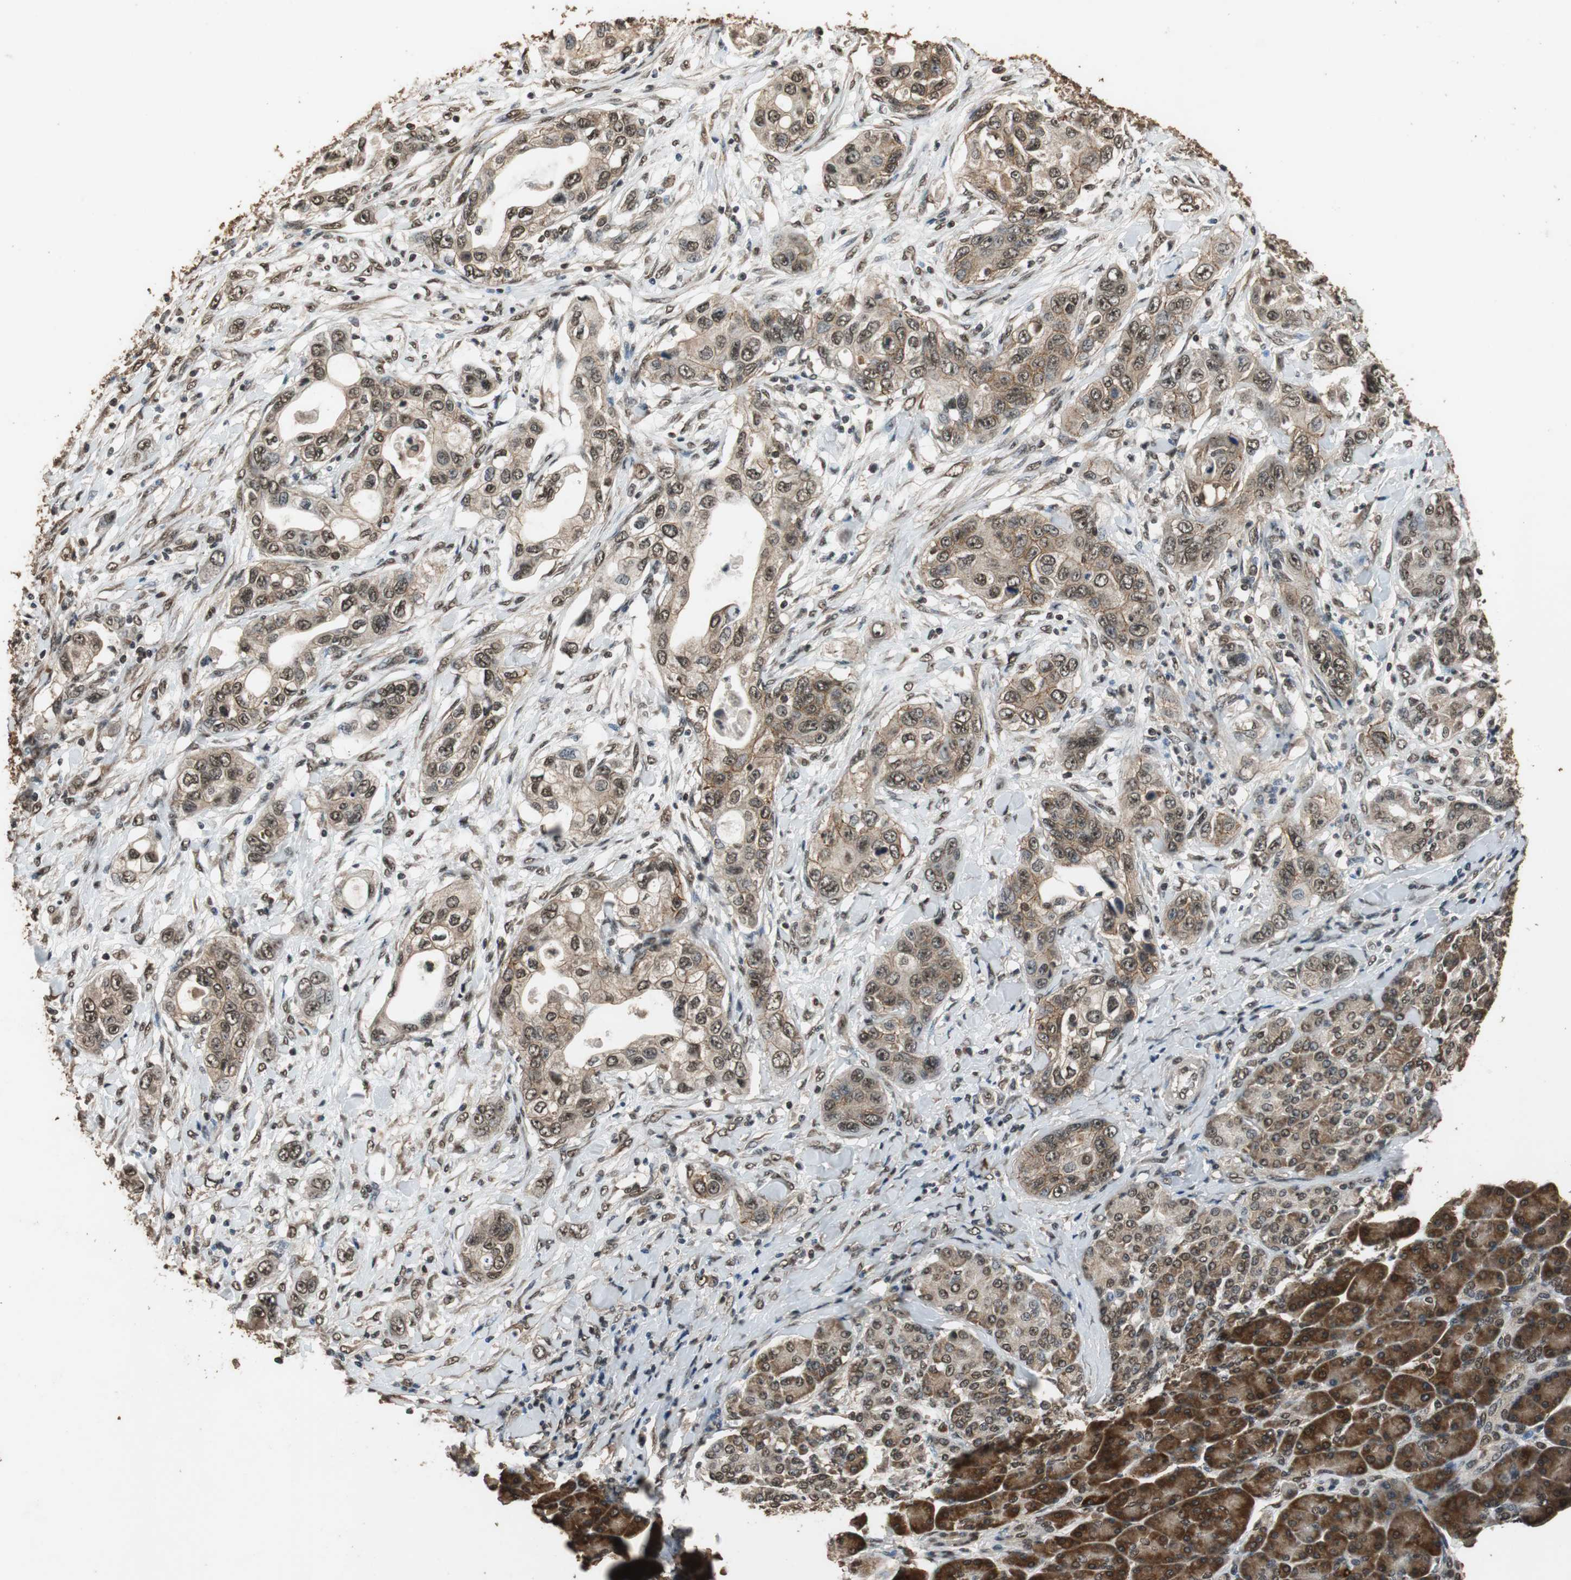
{"staining": {"intensity": "moderate", "quantity": ">75%", "location": "cytoplasmic/membranous,nuclear"}, "tissue": "pancreatic cancer", "cell_type": "Tumor cells", "image_type": "cancer", "snomed": [{"axis": "morphology", "description": "Adenocarcinoma, NOS"}, {"axis": "topography", "description": "Pancreas"}], "caption": "Adenocarcinoma (pancreatic) stained with DAB IHC exhibits medium levels of moderate cytoplasmic/membranous and nuclear positivity in approximately >75% of tumor cells.", "gene": "ZNF18", "patient": {"sex": "female", "age": 70}}